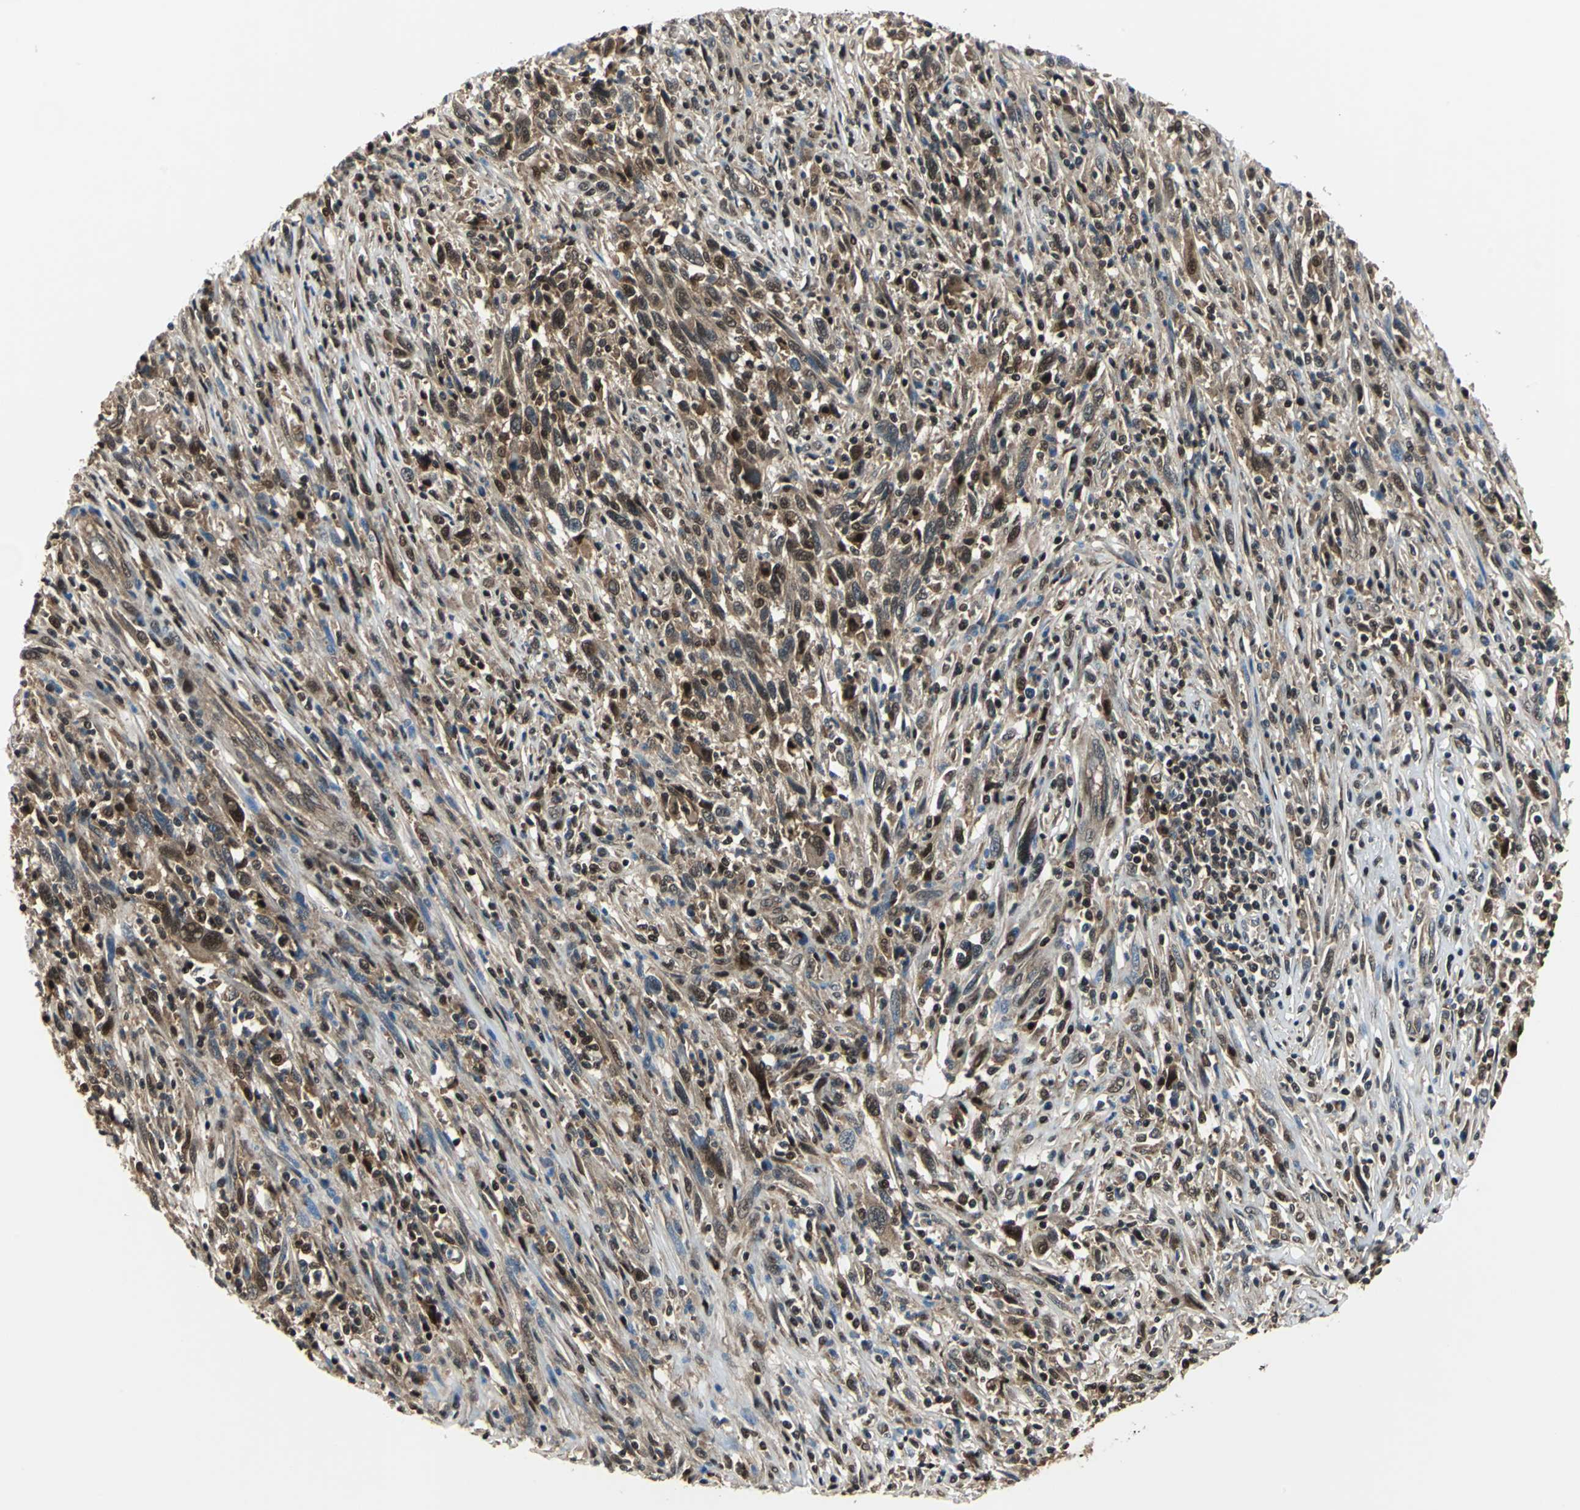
{"staining": {"intensity": "strong", "quantity": ">75%", "location": "cytoplasmic/membranous,nuclear"}, "tissue": "melanoma", "cell_type": "Tumor cells", "image_type": "cancer", "snomed": [{"axis": "morphology", "description": "Malignant melanoma, Metastatic site"}, {"axis": "topography", "description": "Lymph node"}], "caption": "Melanoma stained with a protein marker exhibits strong staining in tumor cells.", "gene": "PSME1", "patient": {"sex": "male", "age": 61}}